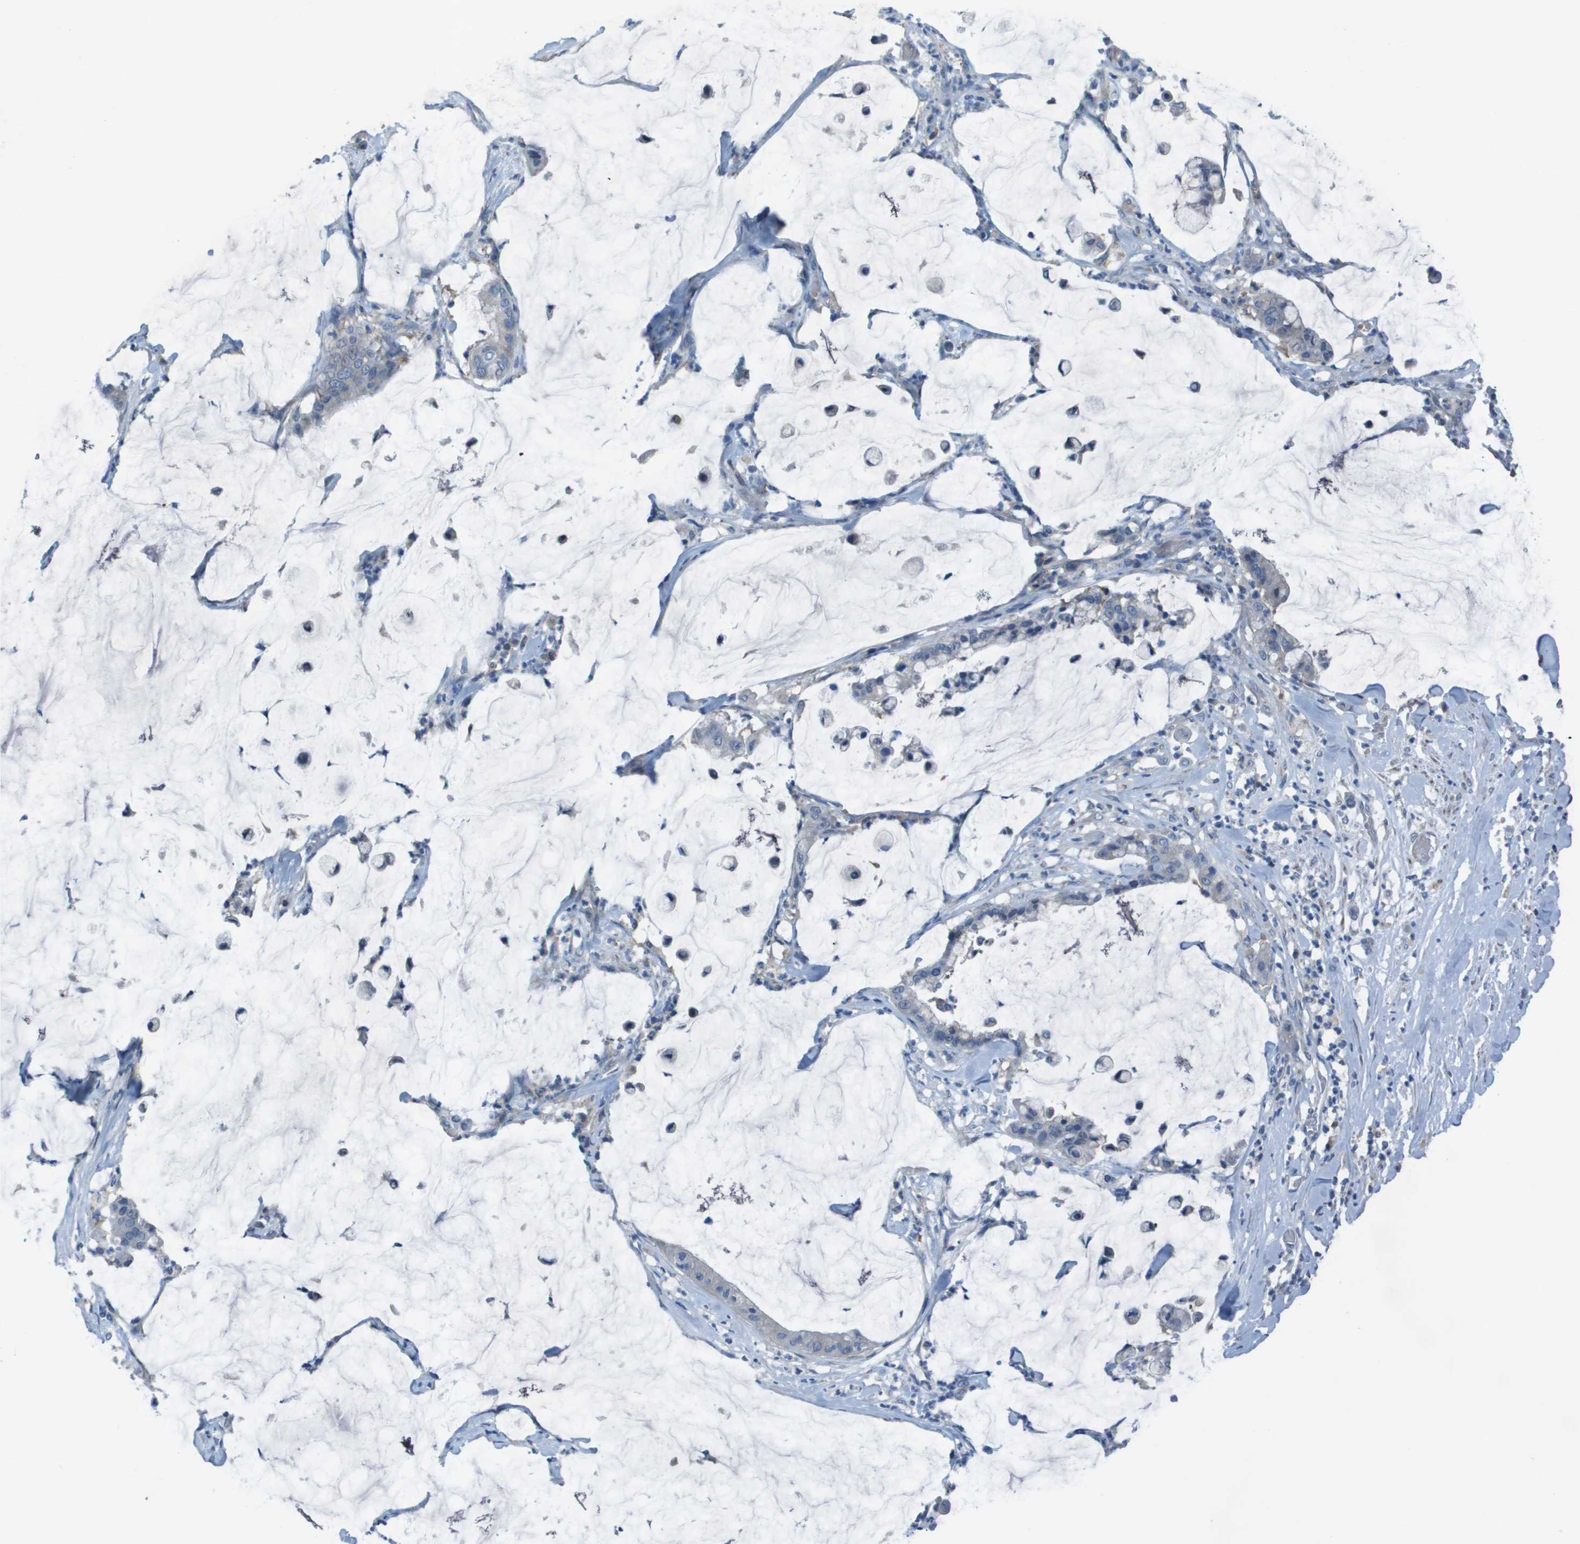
{"staining": {"intensity": "negative", "quantity": "none", "location": "none"}, "tissue": "pancreatic cancer", "cell_type": "Tumor cells", "image_type": "cancer", "snomed": [{"axis": "morphology", "description": "Adenocarcinoma, NOS"}, {"axis": "topography", "description": "Pancreas"}], "caption": "A high-resolution photomicrograph shows immunohistochemistry (IHC) staining of pancreatic cancer (adenocarcinoma), which shows no significant expression in tumor cells. The staining is performed using DAB brown chromogen with nuclei counter-stained in using hematoxylin.", "gene": "CAMK4", "patient": {"sex": "male", "age": 41}}